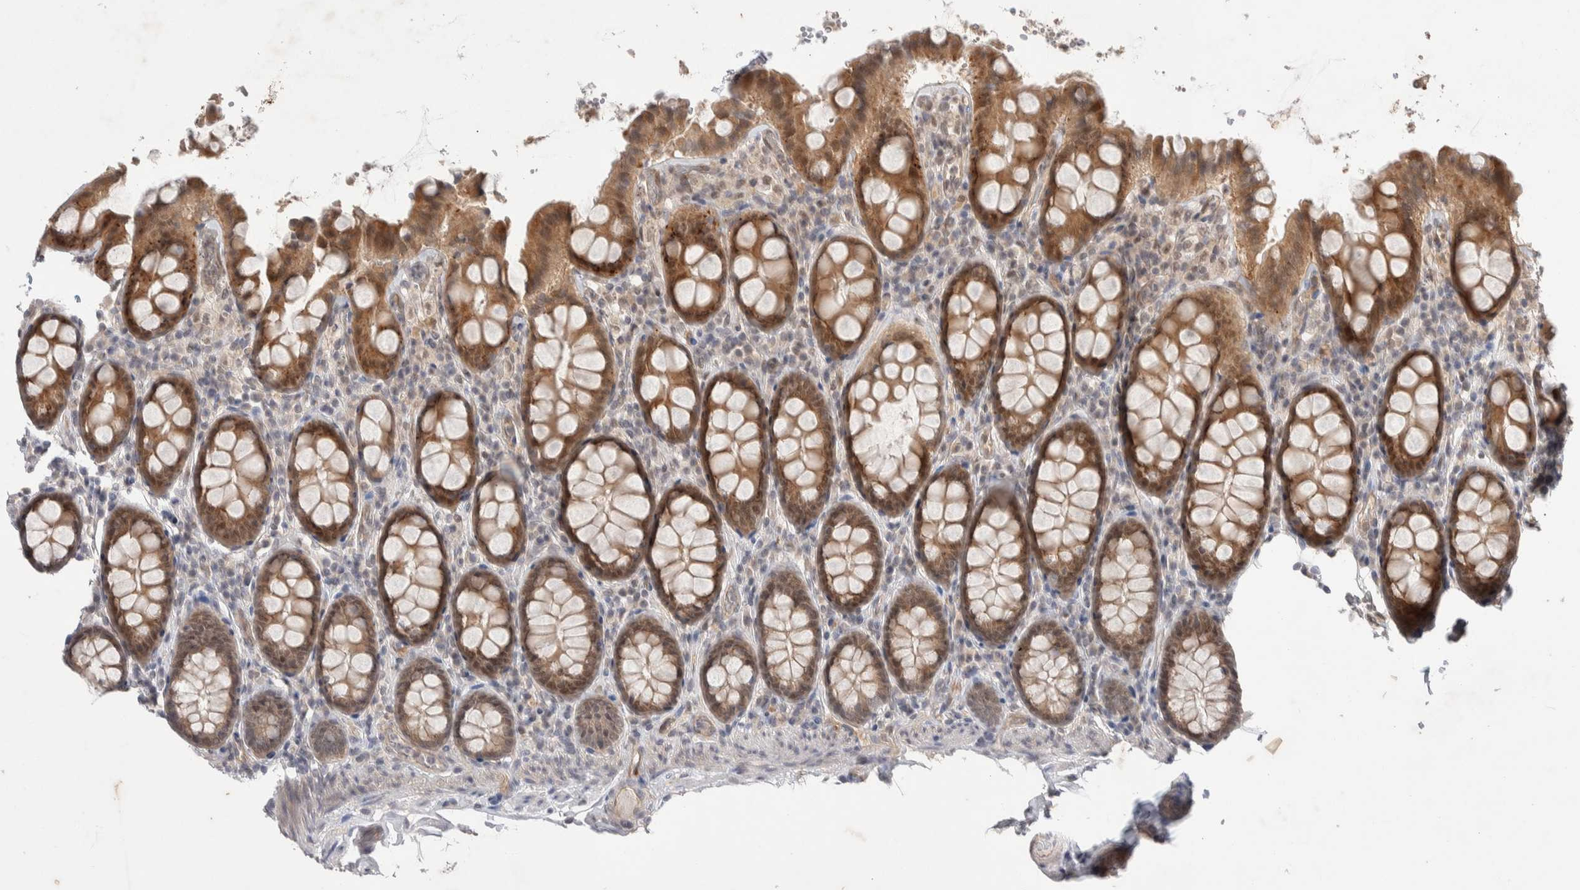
{"staining": {"intensity": "negative", "quantity": "none", "location": "none"}, "tissue": "colon", "cell_type": "Endothelial cells", "image_type": "normal", "snomed": [{"axis": "morphology", "description": "Normal tissue, NOS"}, {"axis": "topography", "description": "Colon"}, {"axis": "topography", "description": "Peripheral nerve tissue"}], "caption": "IHC image of unremarkable colon stained for a protein (brown), which shows no staining in endothelial cells. Brightfield microscopy of immunohistochemistry (IHC) stained with DAB (brown) and hematoxylin (blue), captured at high magnification.", "gene": "ZNF704", "patient": {"sex": "female", "age": 61}}